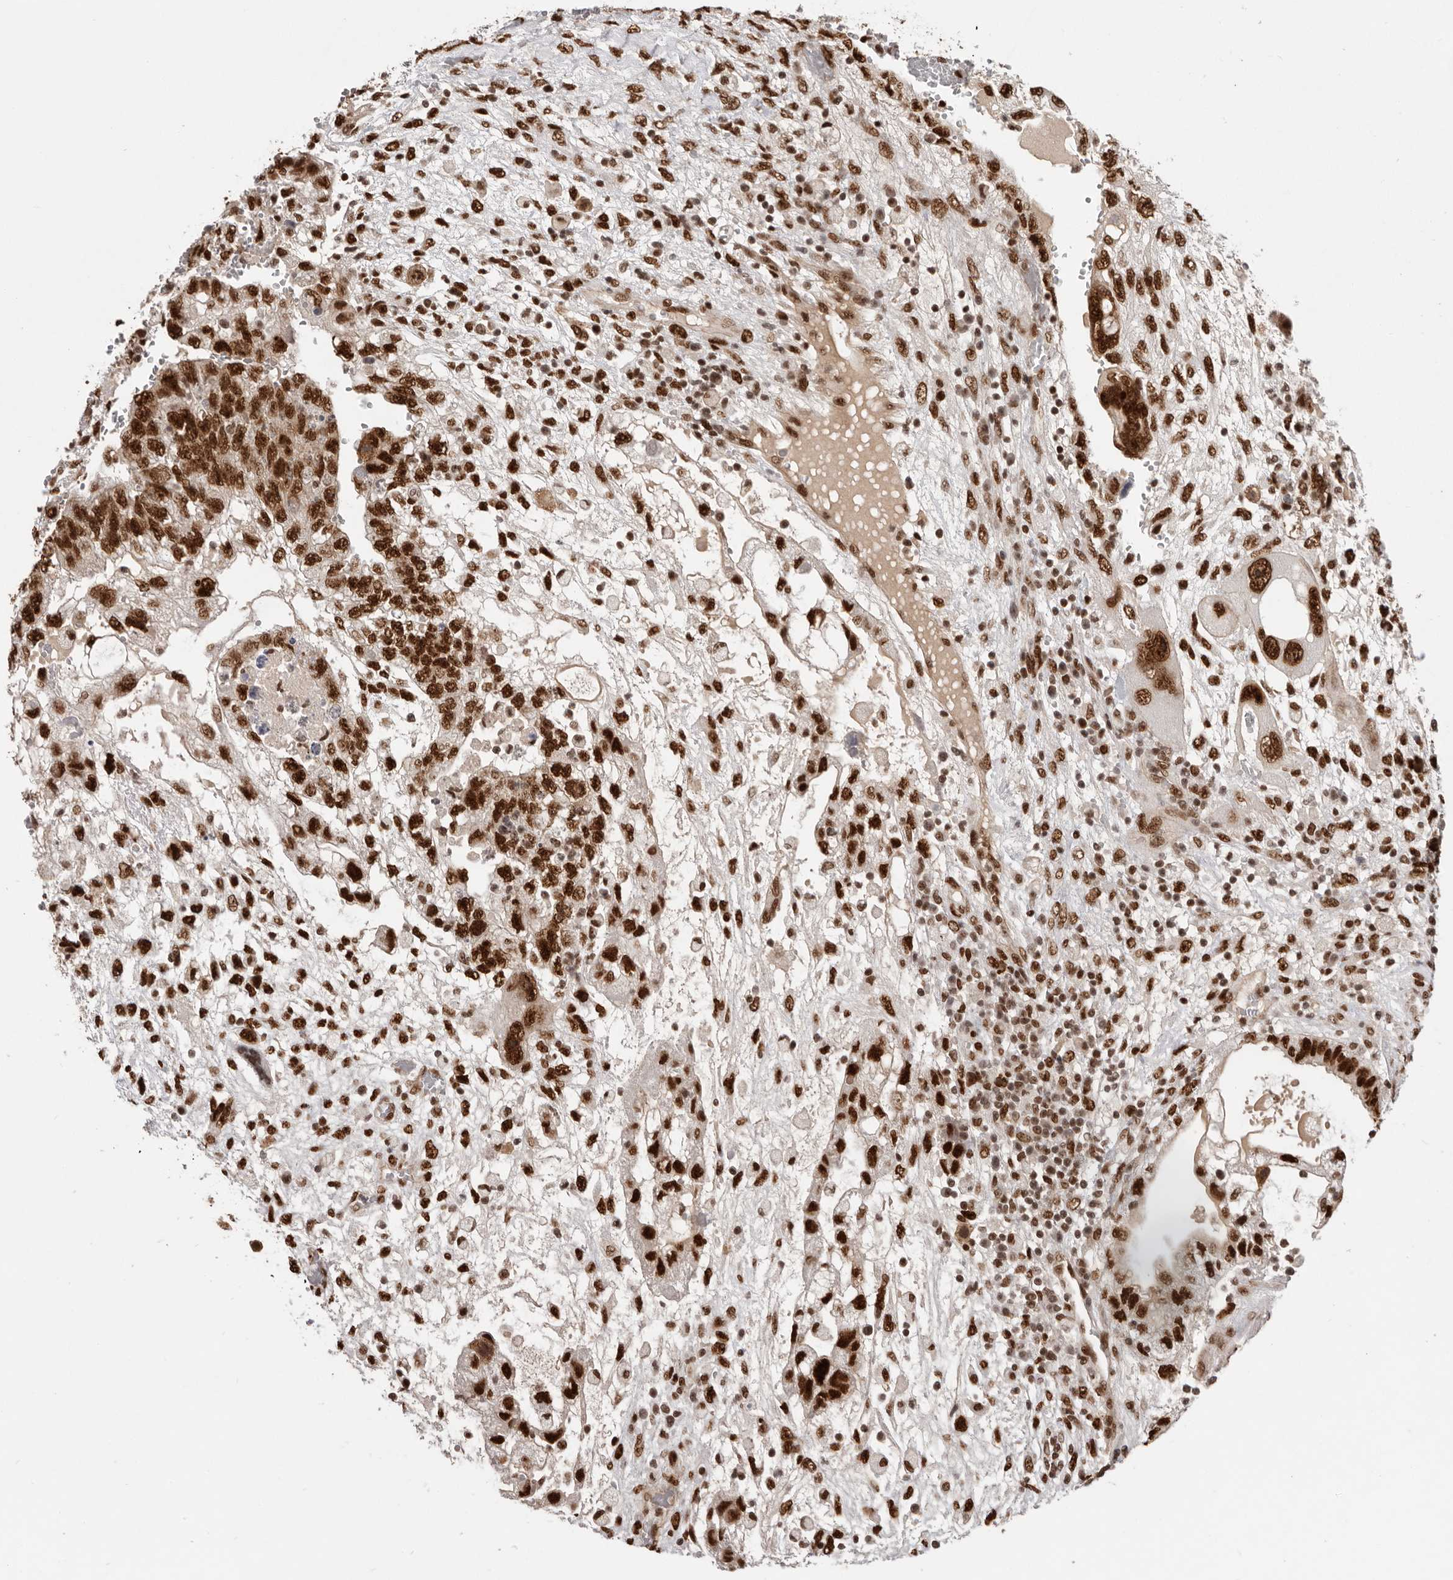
{"staining": {"intensity": "strong", "quantity": ">75%", "location": "nuclear"}, "tissue": "testis cancer", "cell_type": "Tumor cells", "image_type": "cancer", "snomed": [{"axis": "morphology", "description": "Carcinoma, Embryonal, NOS"}, {"axis": "topography", "description": "Testis"}], "caption": "Embryonal carcinoma (testis) was stained to show a protein in brown. There is high levels of strong nuclear positivity in about >75% of tumor cells. (DAB (3,3'-diaminobenzidine) = brown stain, brightfield microscopy at high magnification).", "gene": "CHTOP", "patient": {"sex": "male", "age": 36}}